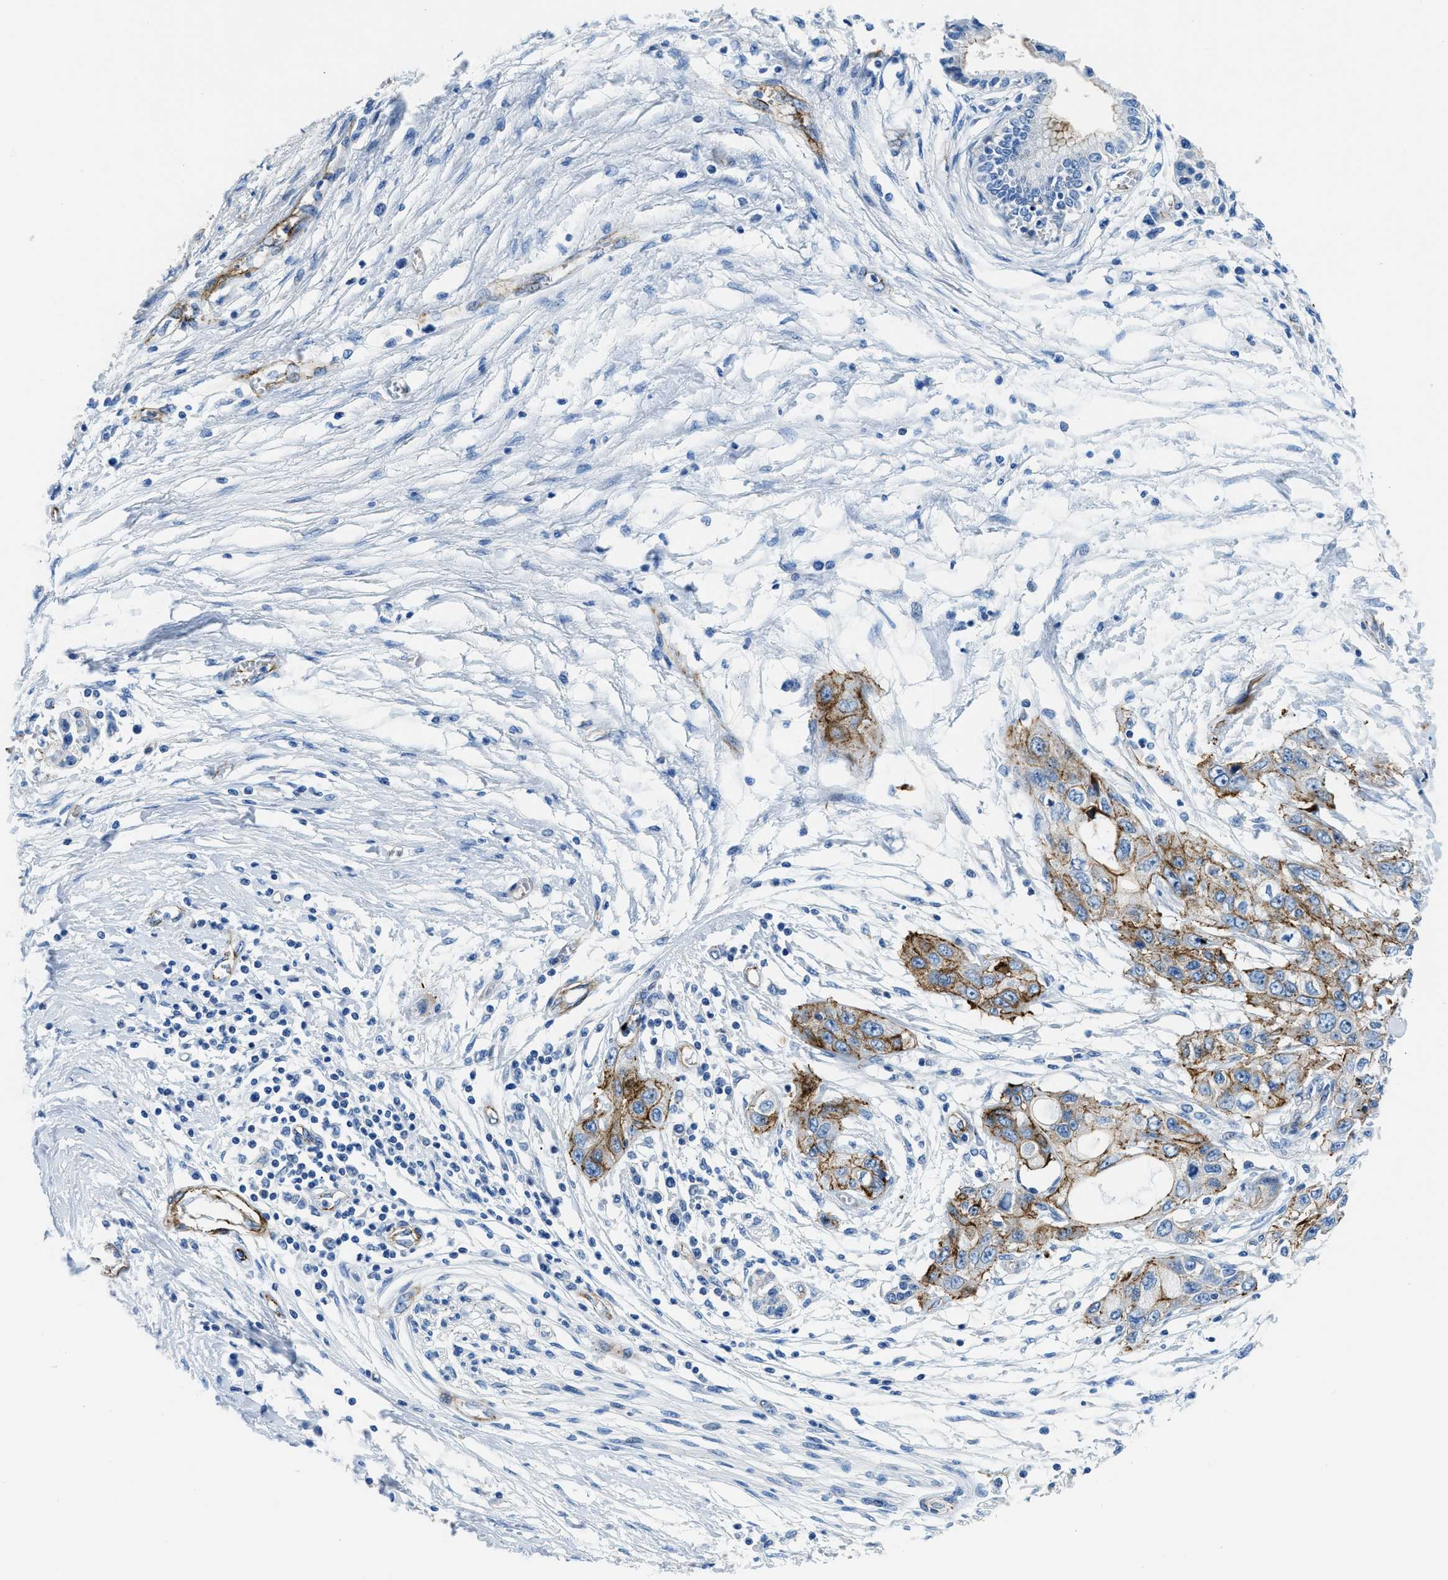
{"staining": {"intensity": "moderate", "quantity": ">75%", "location": "cytoplasmic/membranous"}, "tissue": "pancreatic cancer", "cell_type": "Tumor cells", "image_type": "cancer", "snomed": [{"axis": "morphology", "description": "Adenocarcinoma, NOS"}, {"axis": "topography", "description": "Pancreas"}], "caption": "This photomicrograph reveals immunohistochemistry (IHC) staining of pancreatic cancer, with medium moderate cytoplasmic/membranous positivity in approximately >75% of tumor cells.", "gene": "CUTA", "patient": {"sex": "female", "age": 70}}